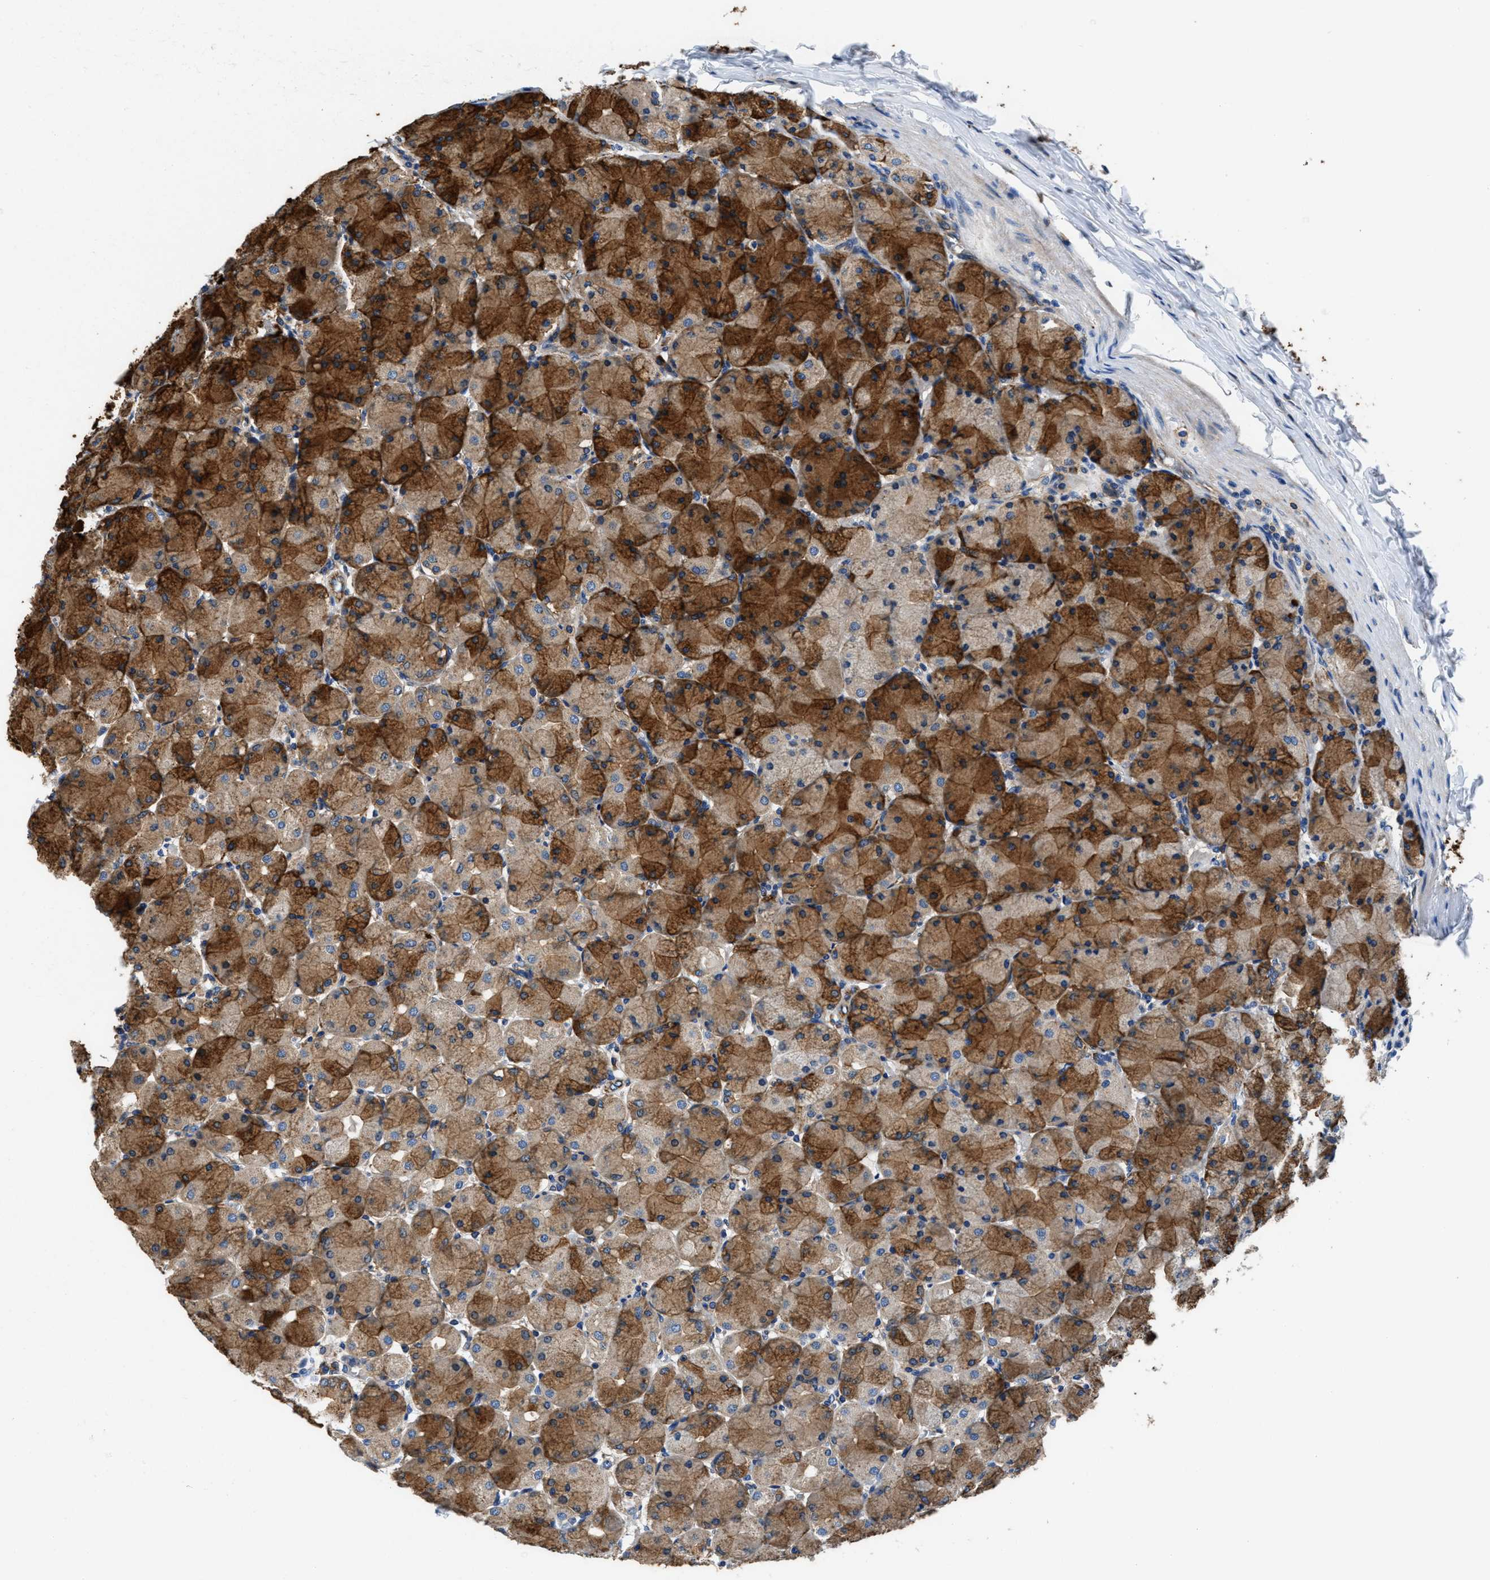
{"staining": {"intensity": "moderate", "quantity": ">75%", "location": "cytoplasmic/membranous"}, "tissue": "stomach", "cell_type": "Glandular cells", "image_type": "normal", "snomed": [{"axis": "morphology", "description": "Normal tissue, NOS"}, {"axis": "topography", "description": "Stomach, upper"}], "caption": "This image reveals immunohistochemistry staining of unremarkable stomach, with medium moderate cytoplasmic/membranous expression in approximately >75% of glandular cells.", "gene": "PPP1R9B", "patient": {"sex": "female", "age": 56}}